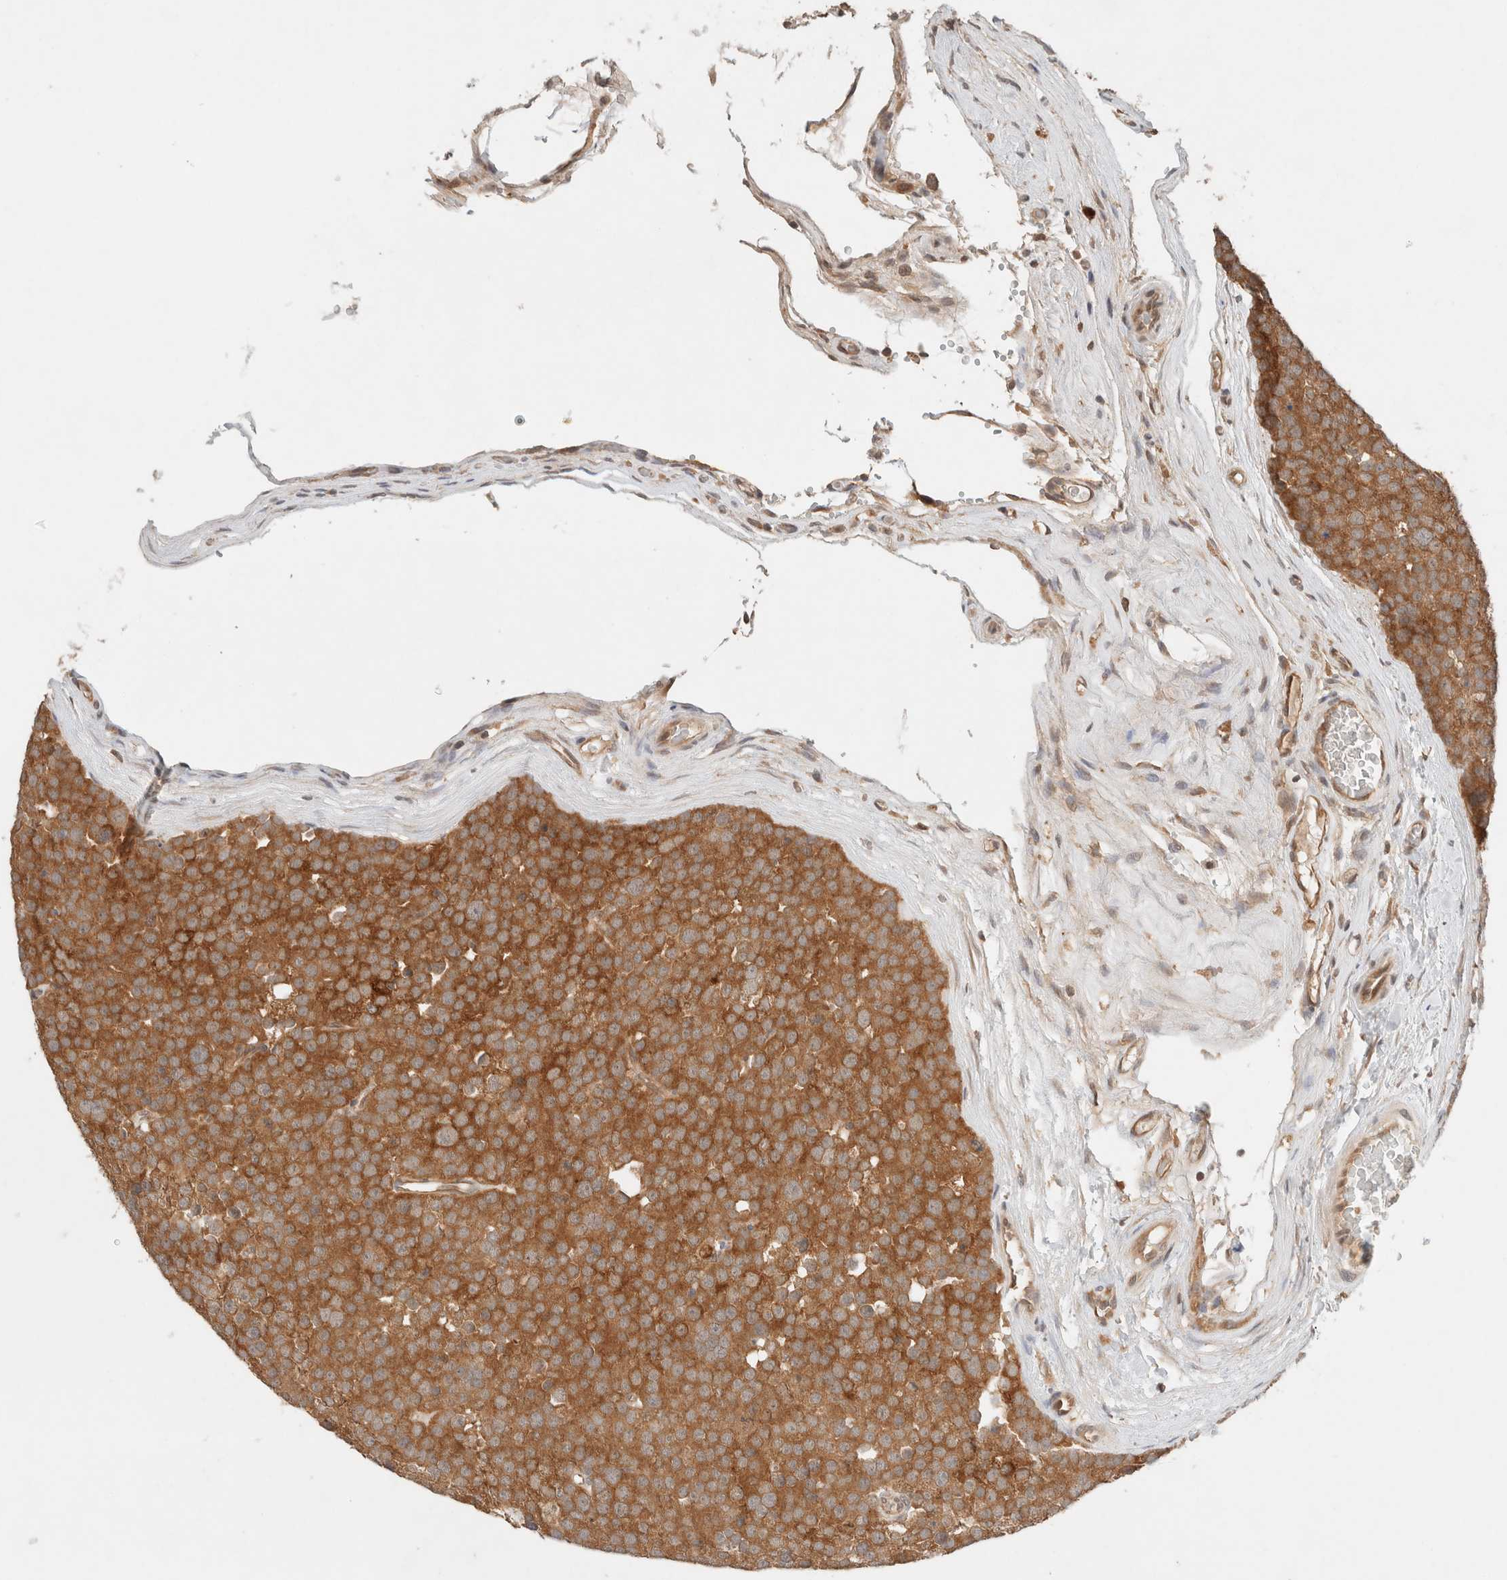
{"staining": {"intensity": "strong", "quantity": ">75%", "location": "cytoplasmic/membranous"}, "tissue": "testis cancer", "cell_type": "Tumor cells", "image_type": "cancer", "snomed": [{"axis": "morphology", "description": "Seminoma, NOS"}, {"axis": "topography", "description": "Testis"}], "caption": "Protein expression analysis of human seminoma (testis) reveals strong cytoplasmic/membranous positivity in approximately >75% of tumor cells.", "gene": "ARFGEF2", "patient": {"sex": "male", "age": 71}}